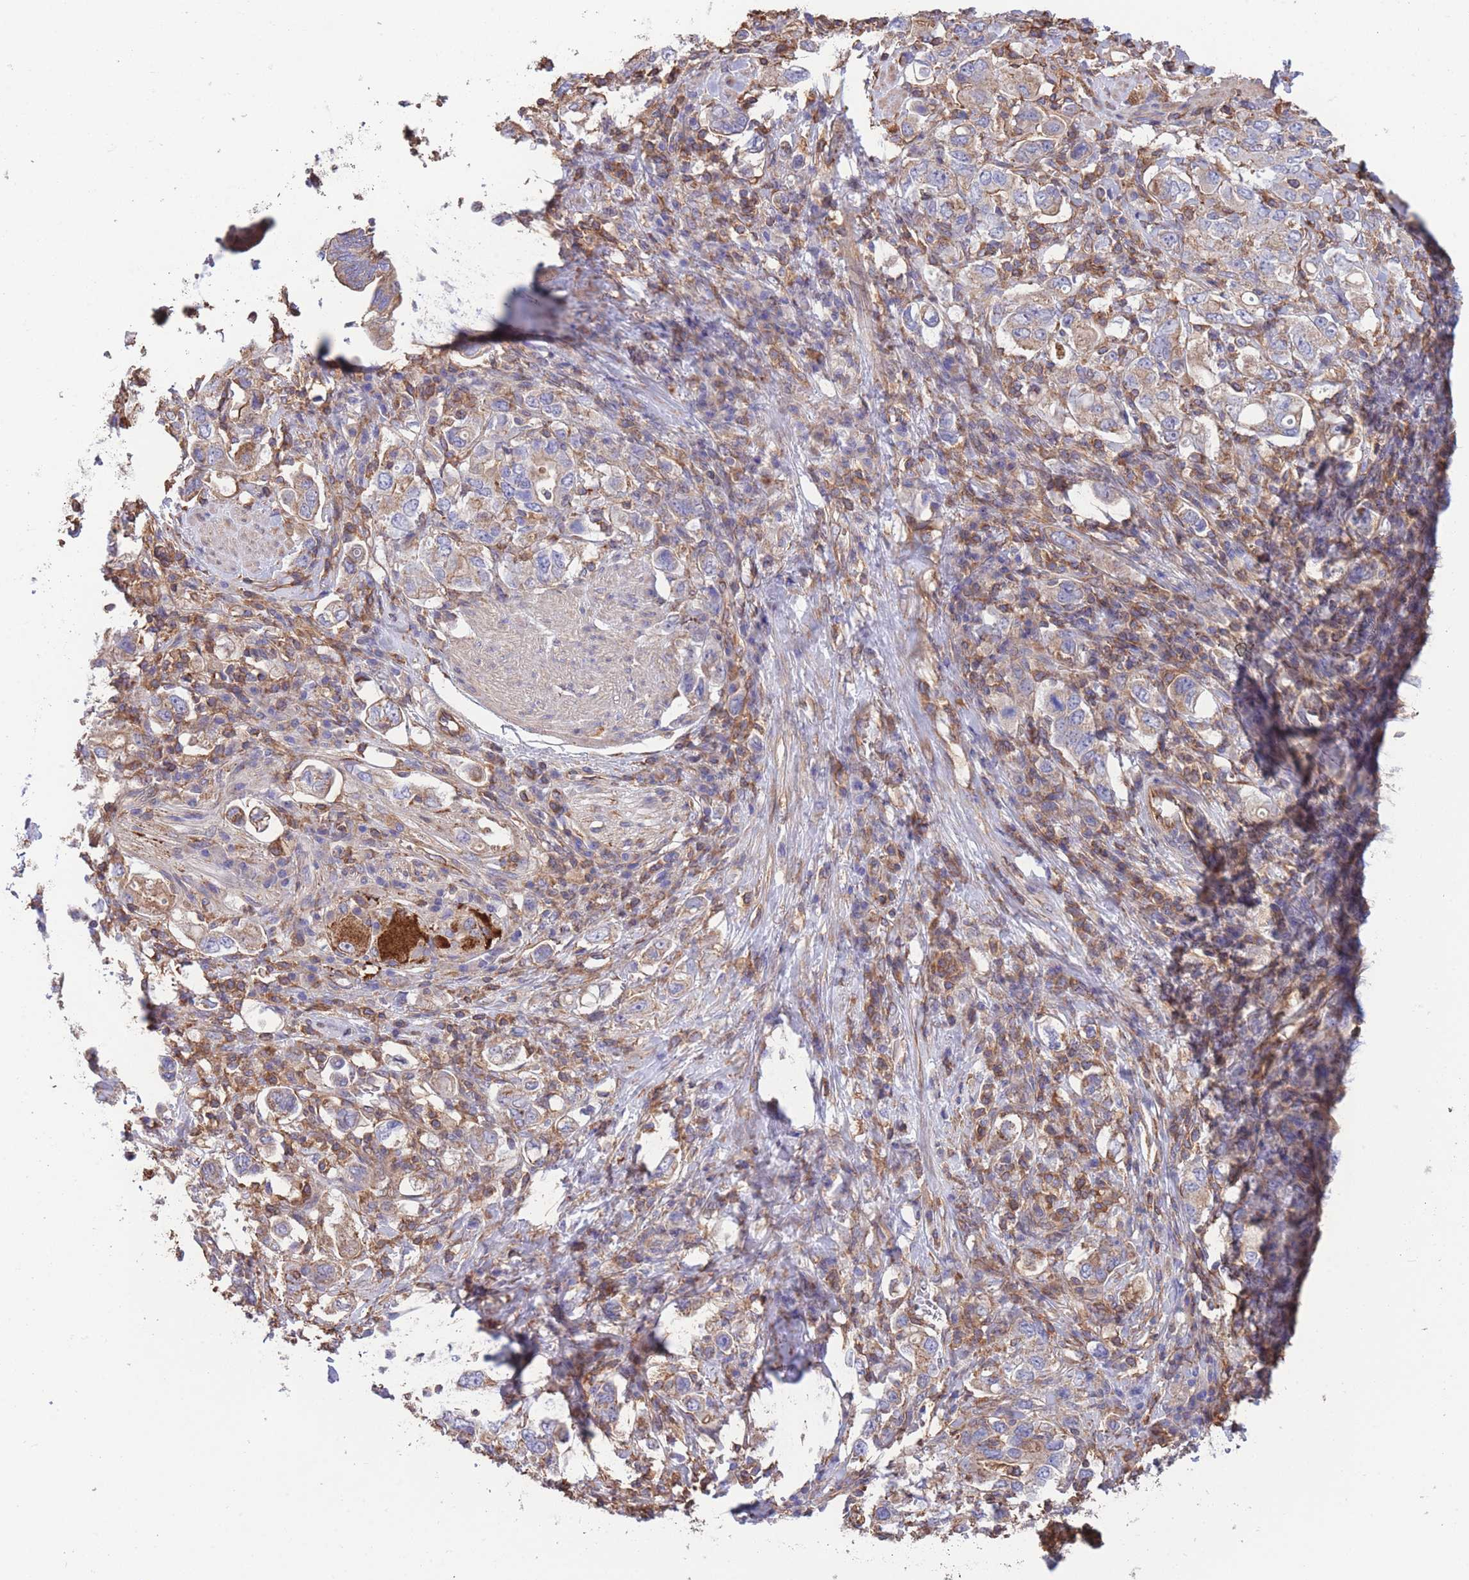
{"staining": {"intensity": "weak", "quantity": "25%-75%", "location": "cytoplasmic/membranous"}, "tissue": "stomach cancer", "cell_type": "Tumor cells", "image_type": "cancer", "snomed": [{"axis": "morphology", "description": "Adenocarcinoma, NOS"}, {"axis": "topography", "description": "Stomach, upper"}, {"axis": "topography", "description": "Stomach"}], "caption": "Stomach cancer stained with a protein marker demonstrates weak staining in tumor cells.", "gene": "LRRN4CL", "patient": {"sex": "male", "age": 62}}